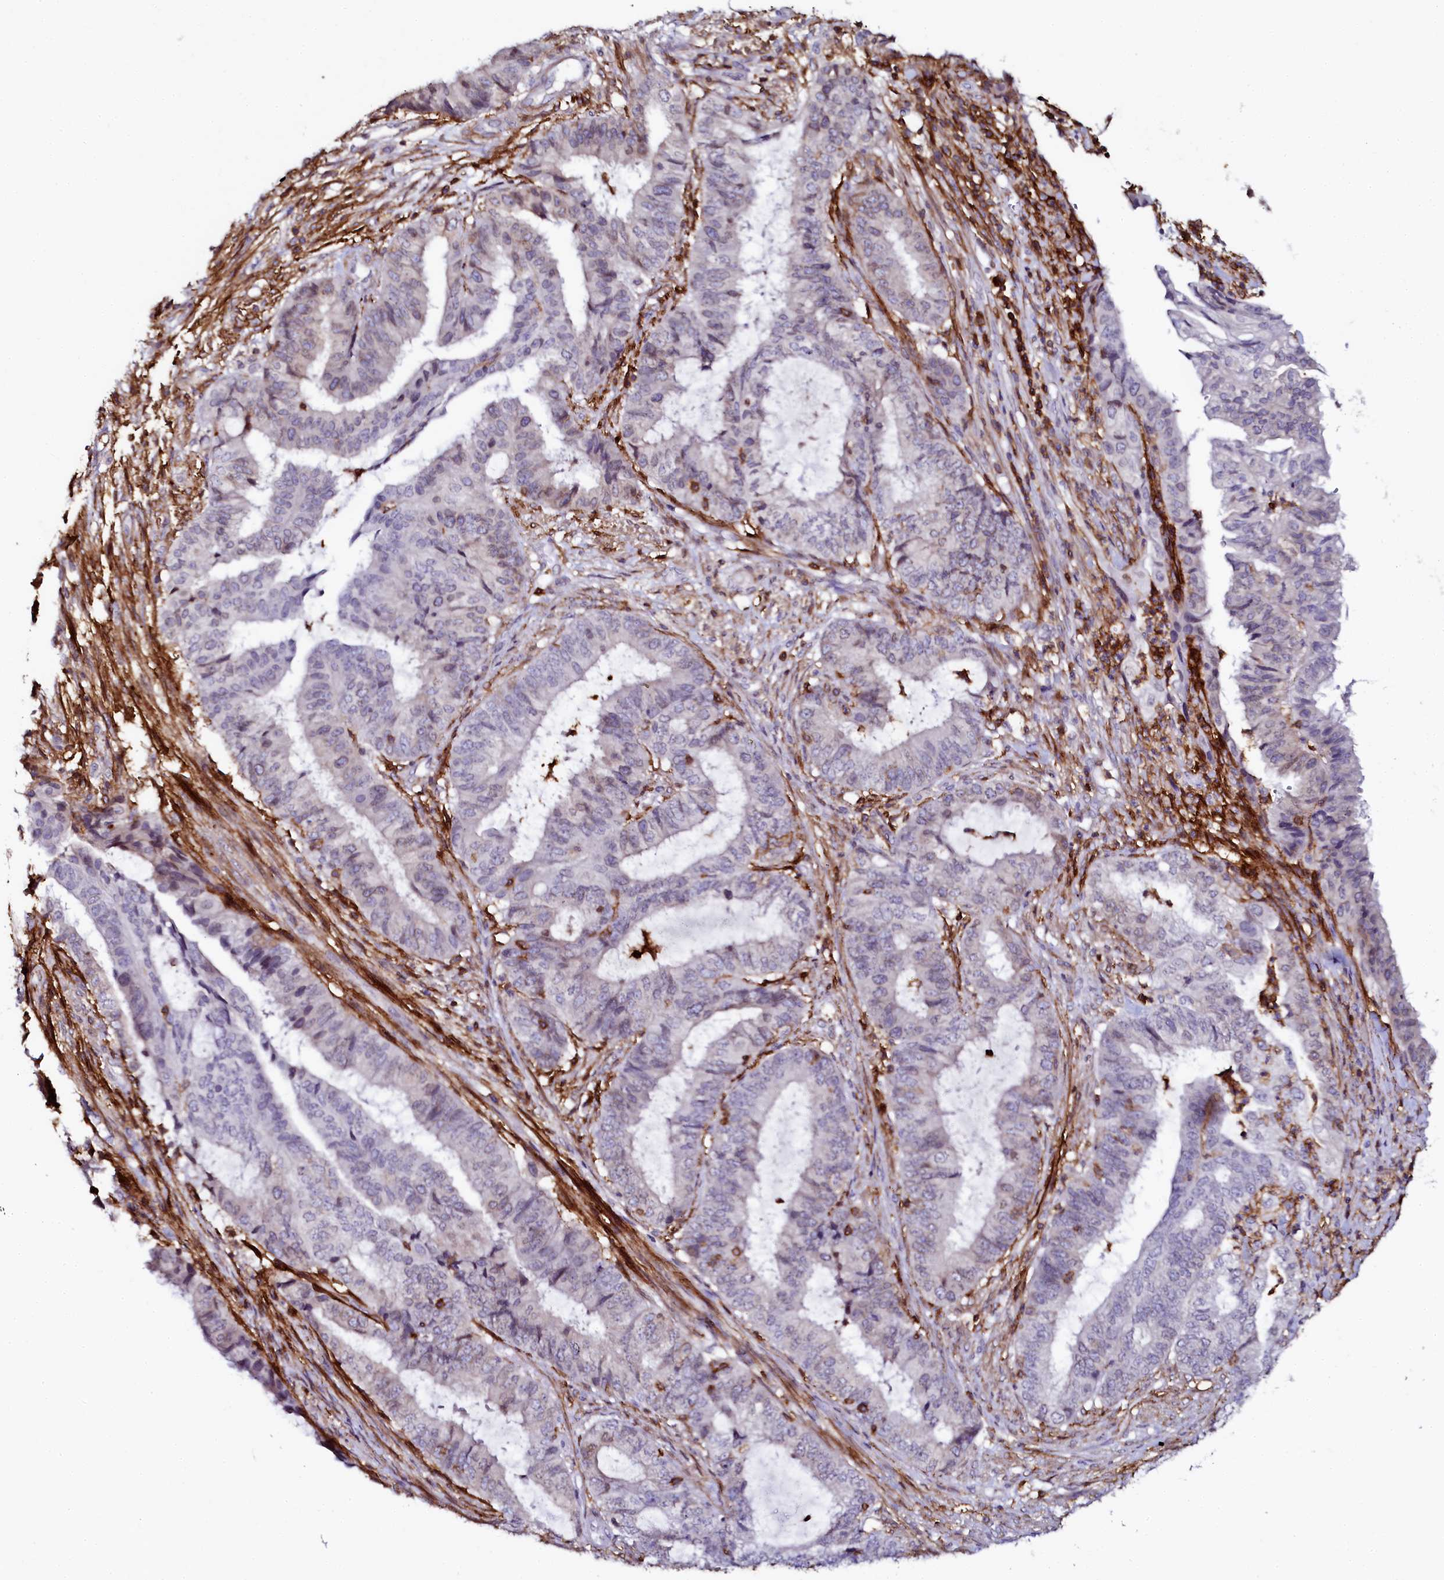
{"staining": {"intensity": "negative", "quantity": "none", "location": "none"}, "tissue": "endometrial cancer", "cell_type": "Tumor cells", "image_type": "cancer", "snomed": [{"axis": "morphology", "description": "Adenocarcinoma, NOS"}, {"axis": "topography", "description": "Endometrium"}], "caption": "Photomicrograph shows no protein staining in tumor cells of adenocarcinoma (endometrial) tissue.", "gene": "AAAS", "patient": {"sex": "female", "age": 51}}